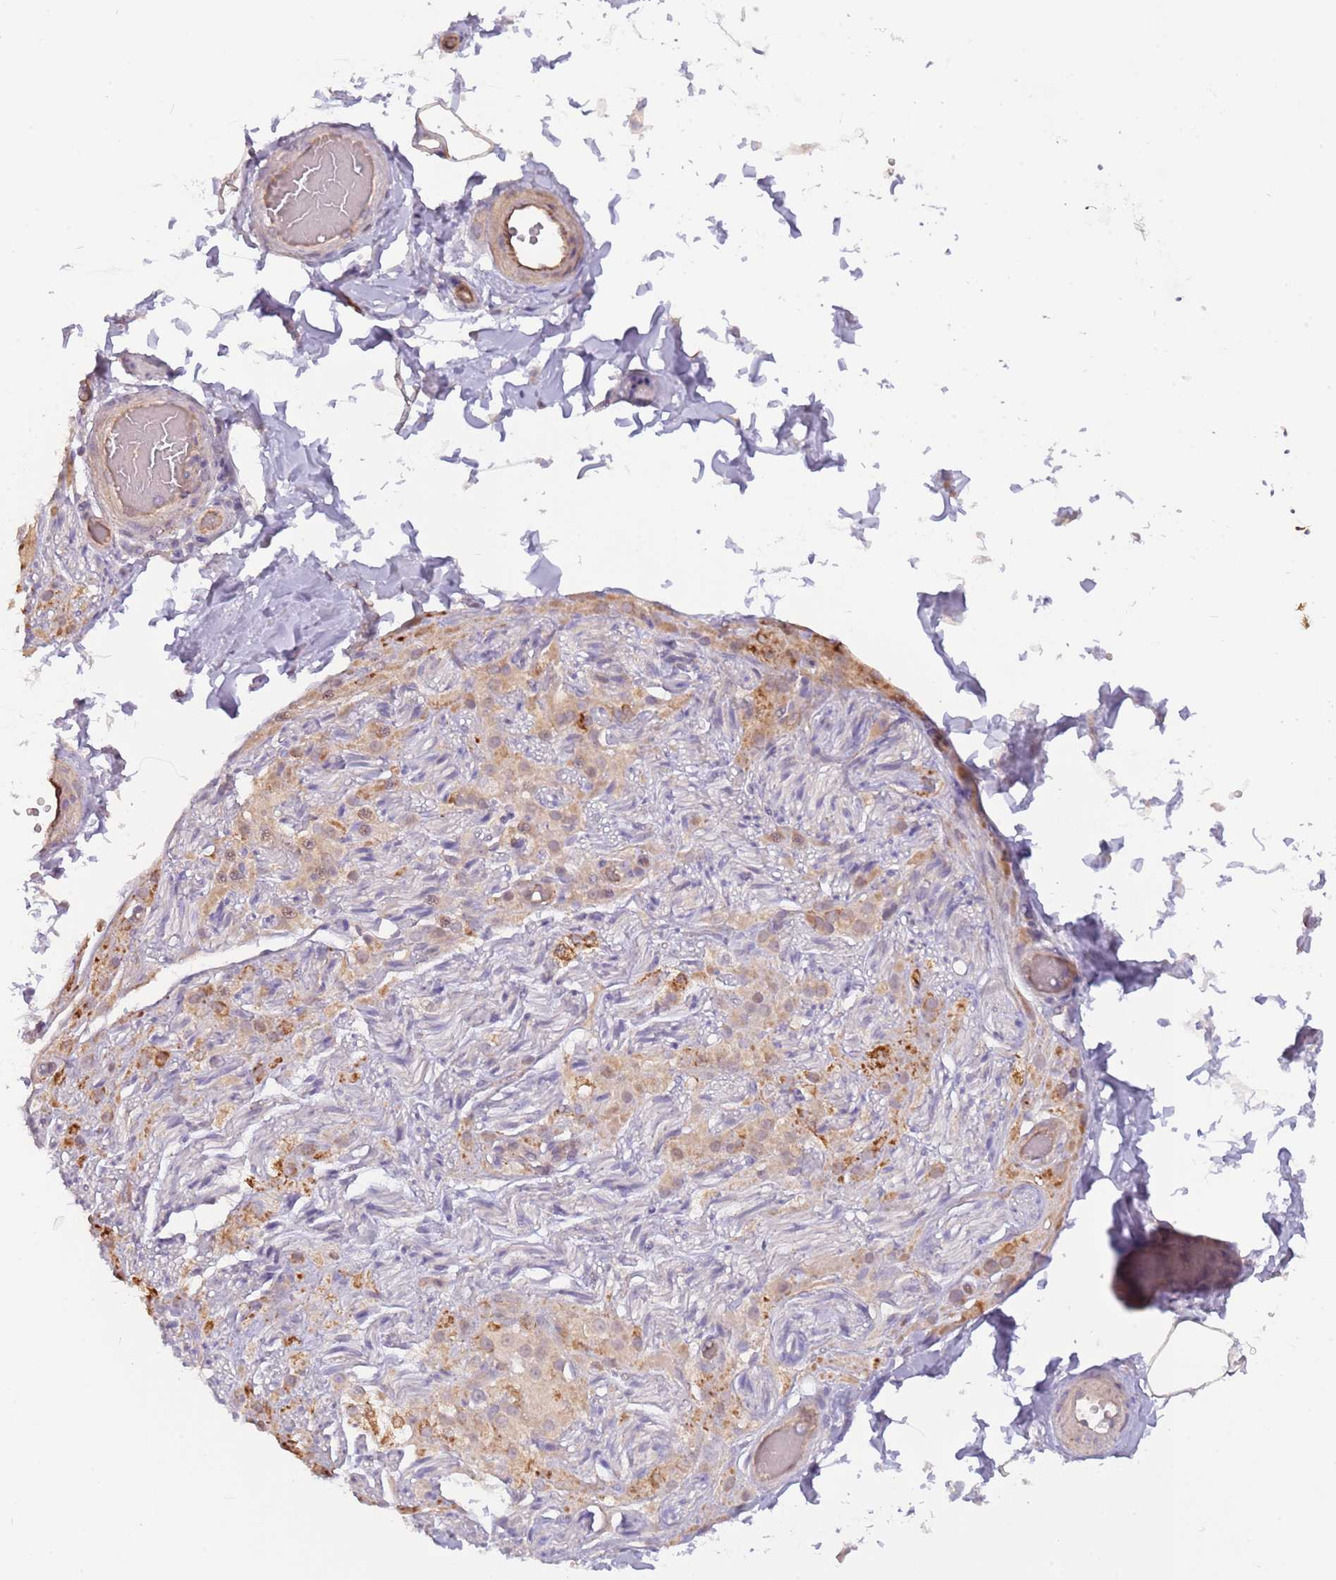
{"staining": {"intensity": "negative", "quantity": "none", "location": "none"}, "tissue": "adipose tissue", "cell_type": "Adipocytes", "image_type": "normal", "snomed": [{"axis": "morphology", "description": "Normal tissue, NOS"}, {"axis": "topography", "description": "Soft tissue"}, {"axis": "topography", "description": "Vascular tissue"}, {"axis": "topography", "description": "Peripheral nerve tissue"}], "caption": "Immunohistochemical staining of normal adipose tissue reveals no significant staining in adipocytes.", "gene": "LDHD", "patient": {"sex": "male", "age": 32}}